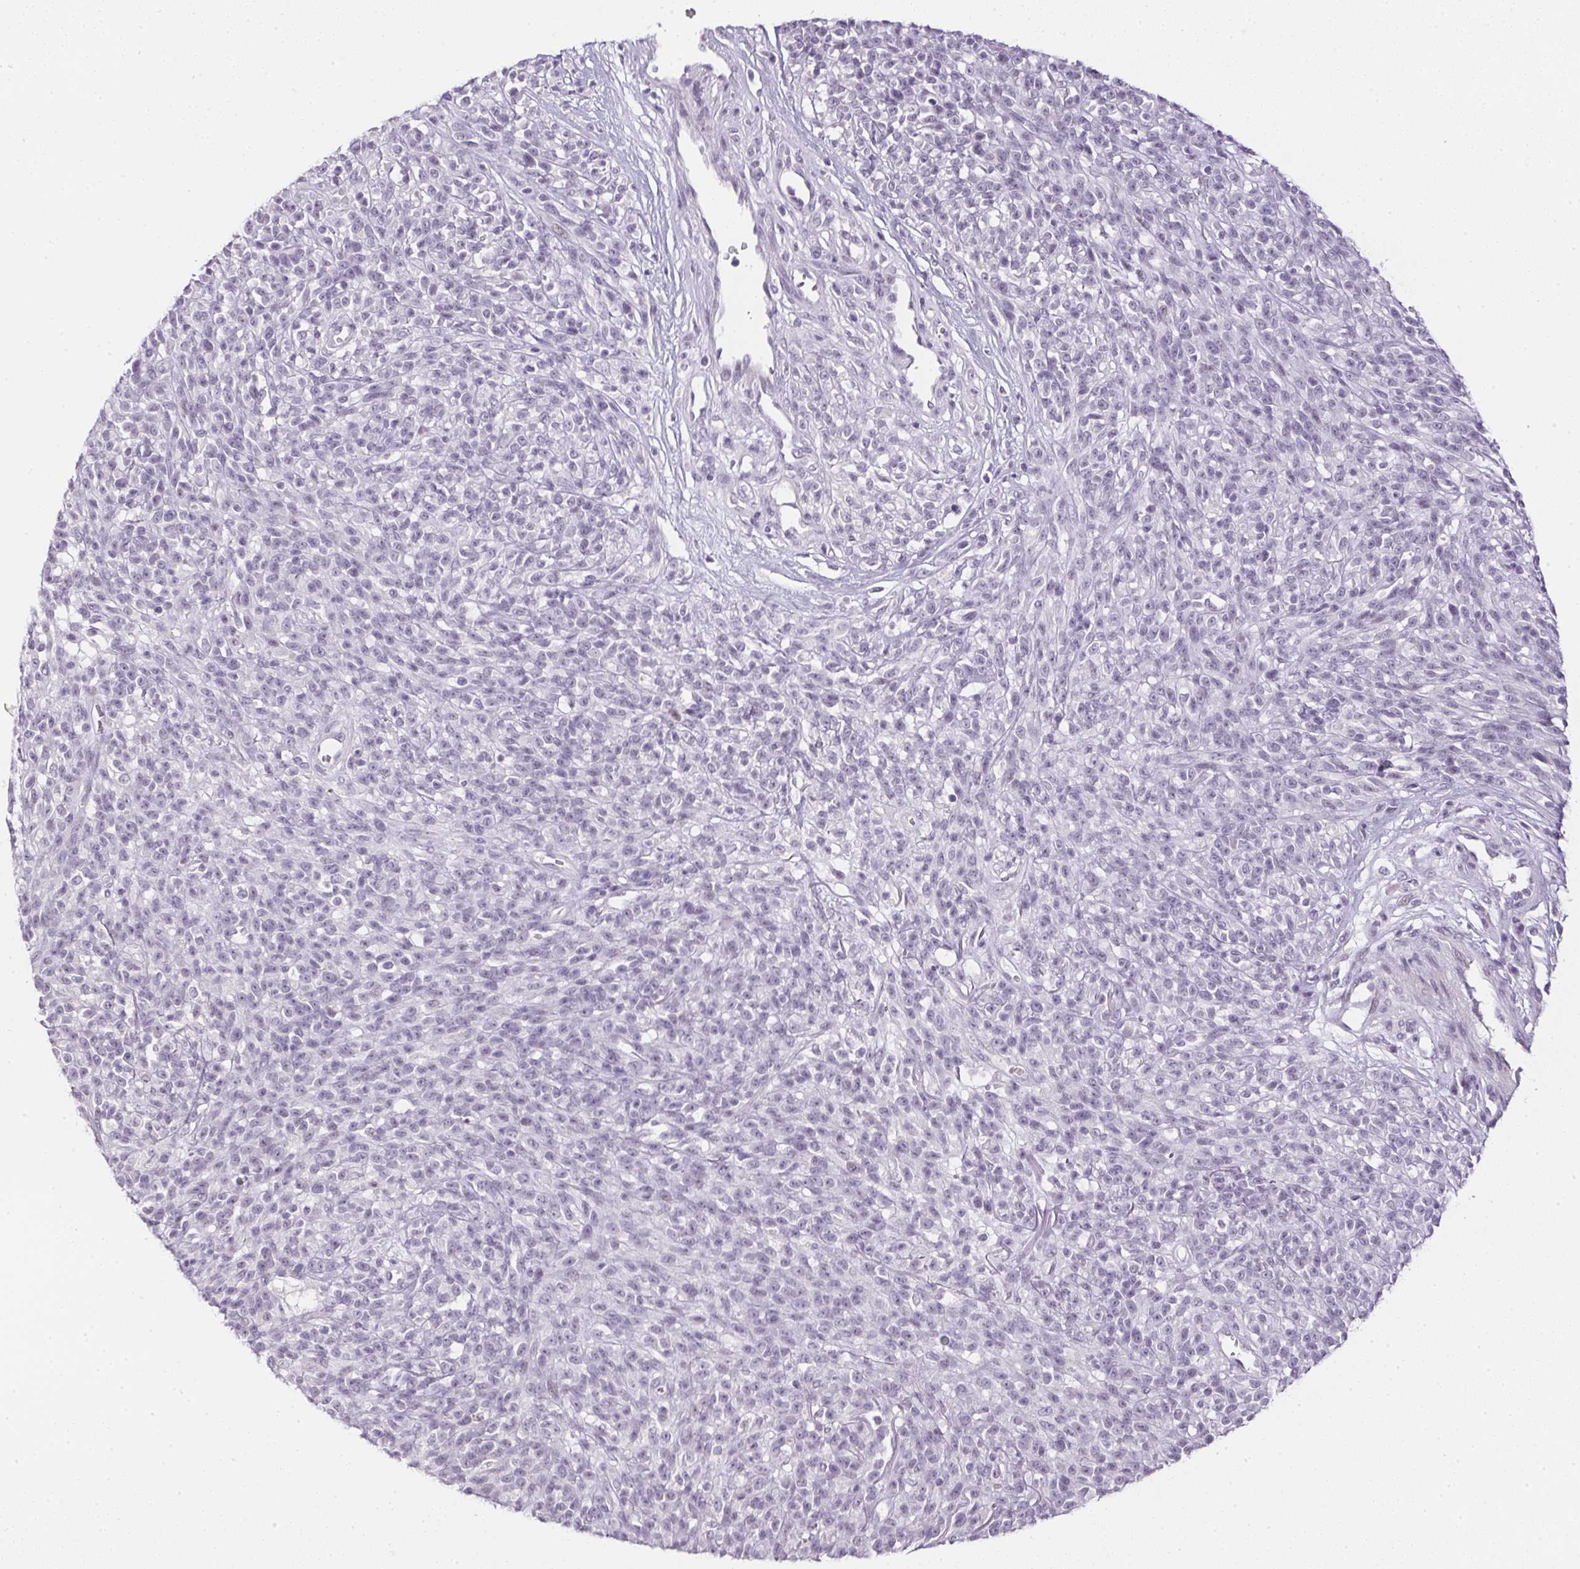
{"staining": {"intensity": "negative", "quantity": "none", "location": "none"}, "tissue": "melanoma", "cell_type": "Tumor cells", "image_type": "cancer", "snomed": [{"axis": "morphology", "description": "Malignant melanoma, NOS"}, {"axis": "topography", "description": "Skin"}, {"axis": "topography", "description": "Skin of trunk"}], "caption": "This is an IHC micrograph of melanoma. There is no positivity in tumor cells.", "gene": "GSDMC", "patient": {"sex": "male", "age": 74}}